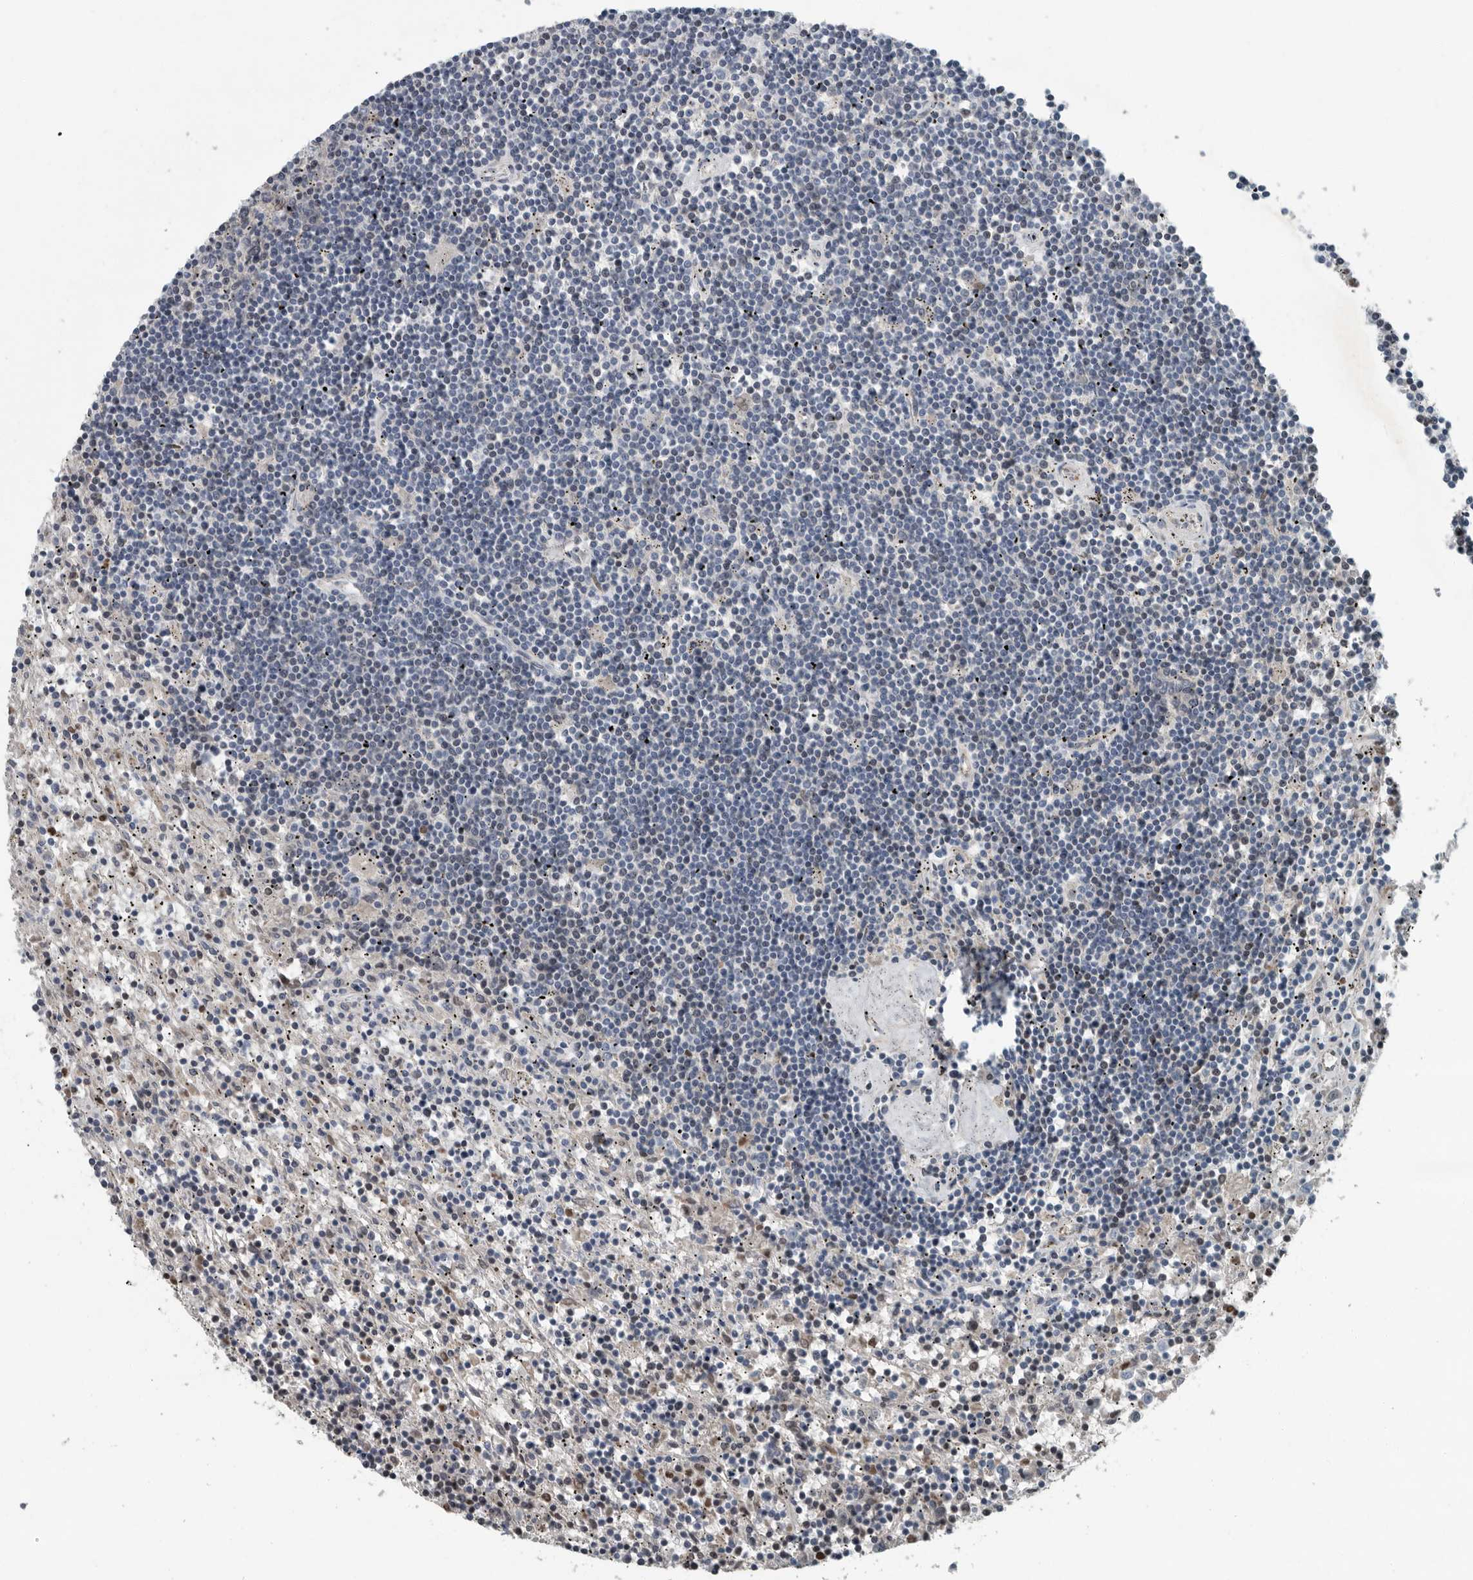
{"staining": {"intensity": "negative", "quantity": "none", "location": "none"}, "tissue": "lymphoma", "cell_type": "Tumor cells", "image_type": "cancer", "snomed": [{"axis": "morphology", "description": "Malignant lymphoma, non-Hodgkin's type, Low grade"}, {"axis": "topography", "description": "Spleen"}], "caption": "Tumor cells are negative for brown protein staining in malignant lymphoma, non-Hodgkin's type (low-grade). (Stains: DAB immunohistochemistry (IHC) with hematoxylin counter stain, Microscopy: brightfield microscopy at high magnification).", "gene": "MPP3", "patient": {"sex": "male", "age": 76}}